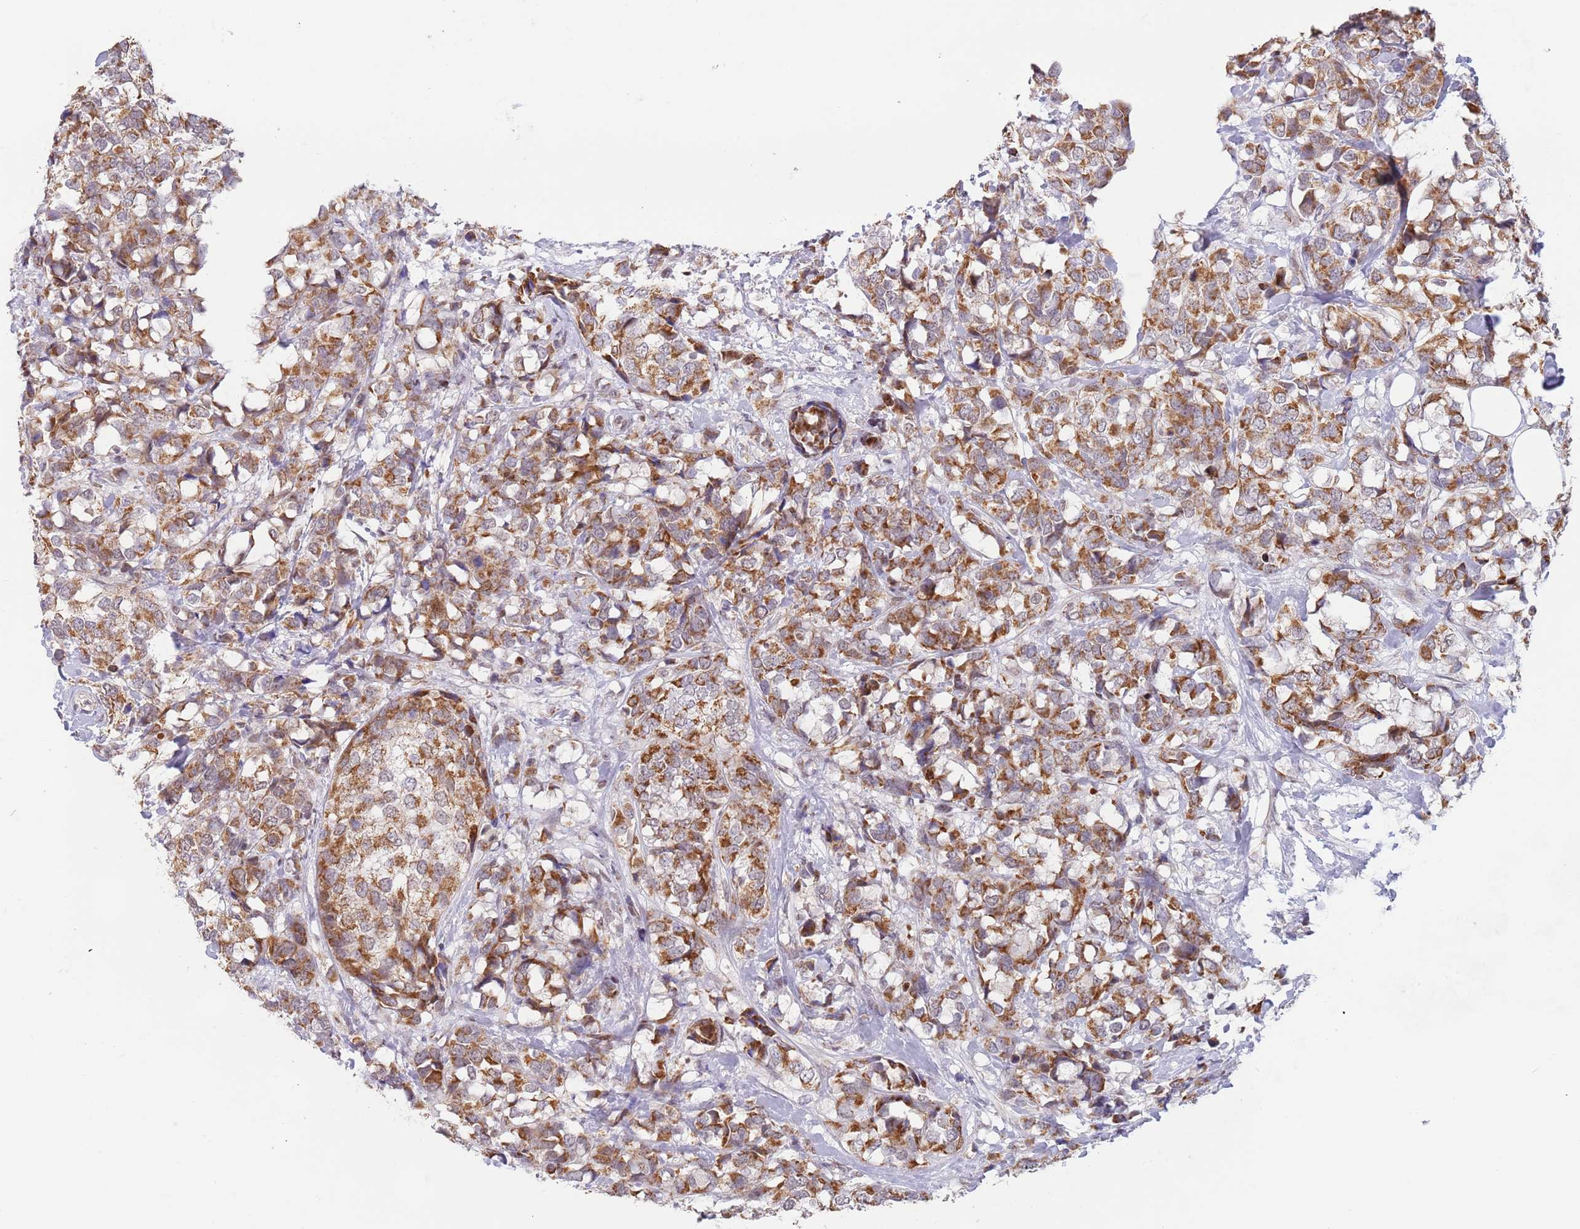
{"staining": {"intensity": "moderate", "quantity": ">75%", "location": "cytoplasmic/membranous"}, "tissue": "breast cancer", "cell_type": "Tumor cells", "image_type": "cancer", "snomed": [{"axis": "morphology", "description": "Lobular carcinoma"}, {"axis": "topography", "description": "Breast"}], "caption": "The micrograph reveals immunohistochemical staining of breast cancer (lobular carcinoma). There is moderate cytoplasmic/membranous expression is appreciated in about >75% of tumor cells.", "gene": "TIMM13", "patient": {"sex": "female", "age": 59}}